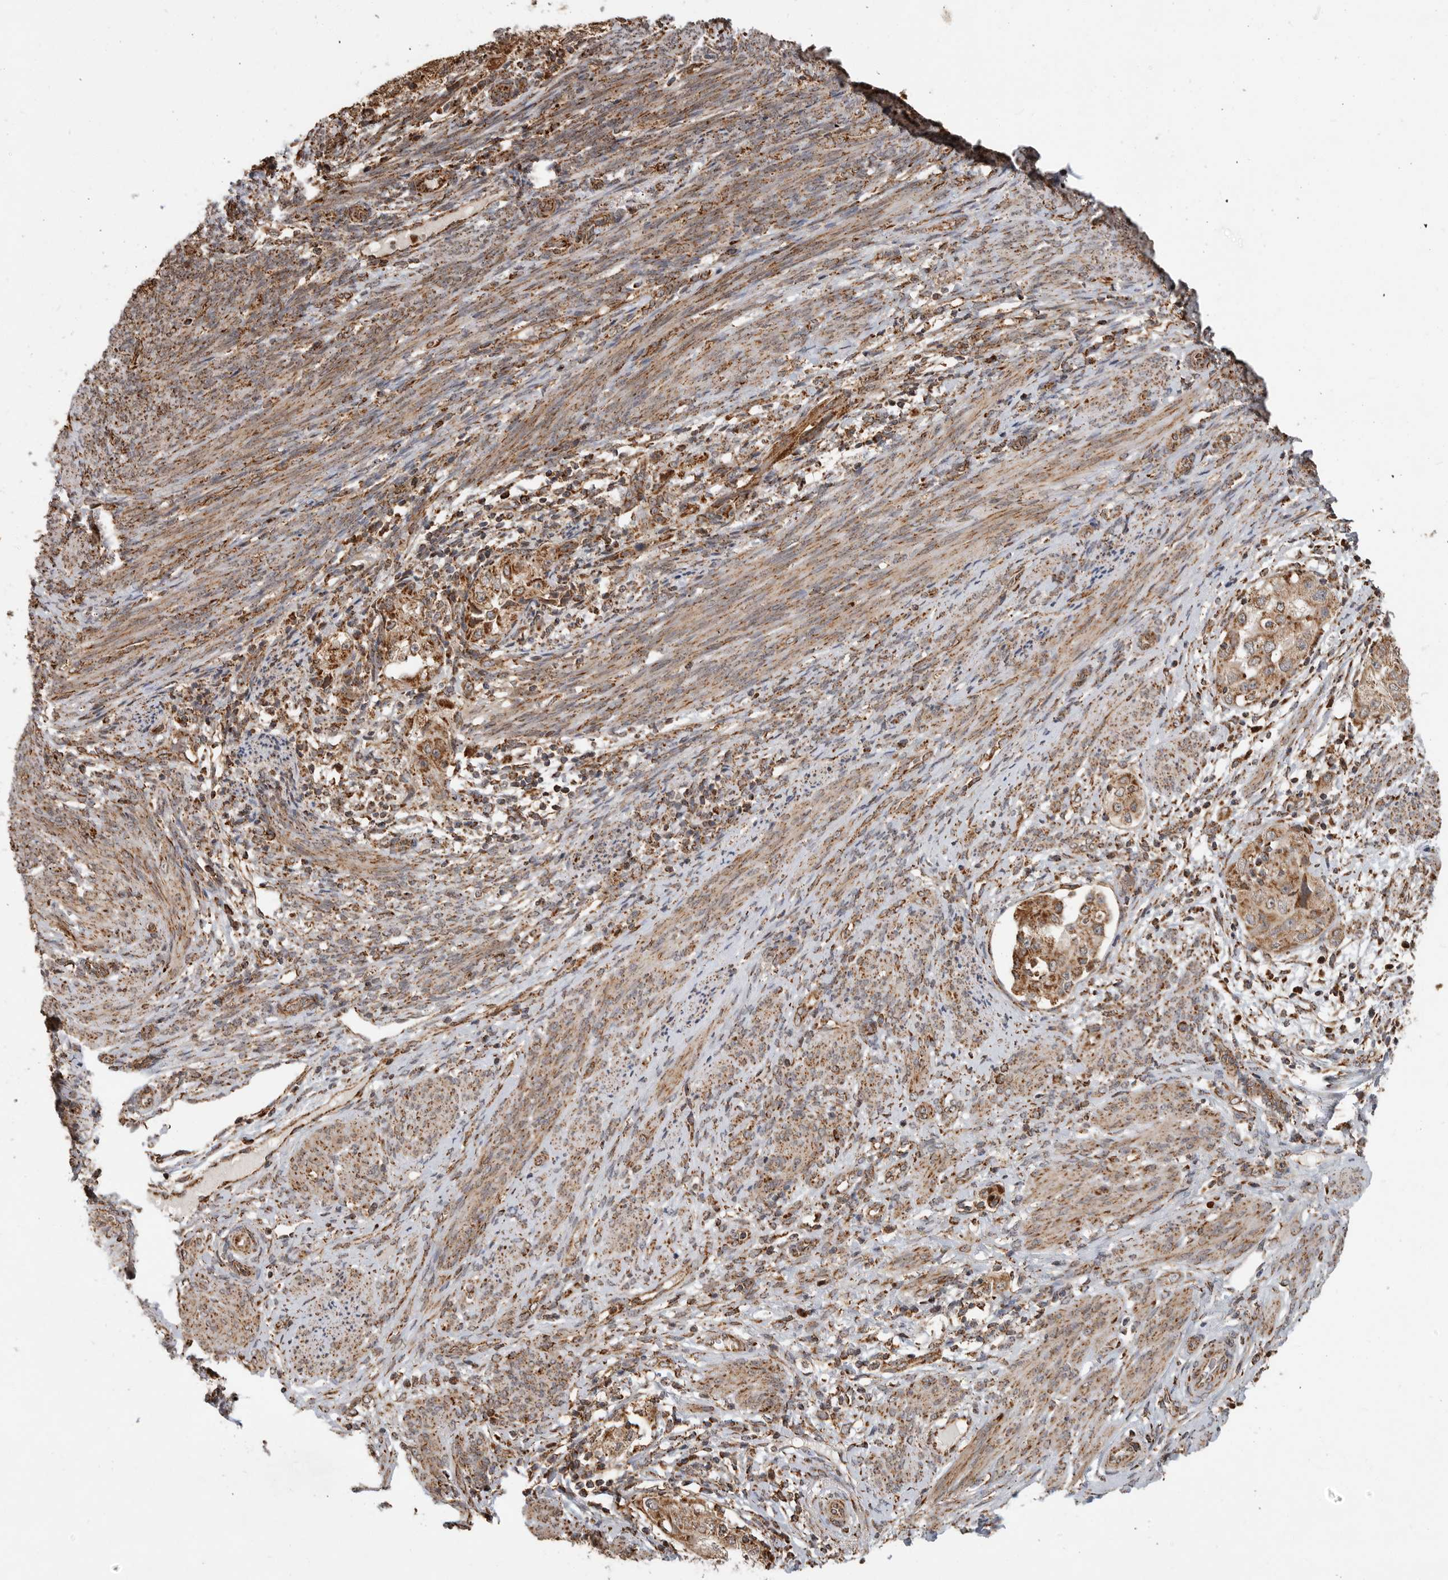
{"staining": {"intensity": "strong", "quantity": ">75%", "location": "cytoplasmic/membranous"}, "tissue": "endometrial cancer", "cell_type": "Tumor cells", "image_type": "cancer", "snomed": [{"axis": "morphology", "description": "Adenocarcinoma, NOS"}, {"axis": "topography", "description": "Endometrium"}], "caption": "Immunohistochemistry (IHC) photomicrograph of human endometrial cancer (adenocarcinoma) stained for a protein (brown), which displays high levels of strong cytoplasmic/membranous positivity in approximately >75% of tumor cells.", "gene": "GCNT2", "patient": {"sex": "female", "age": 85}}